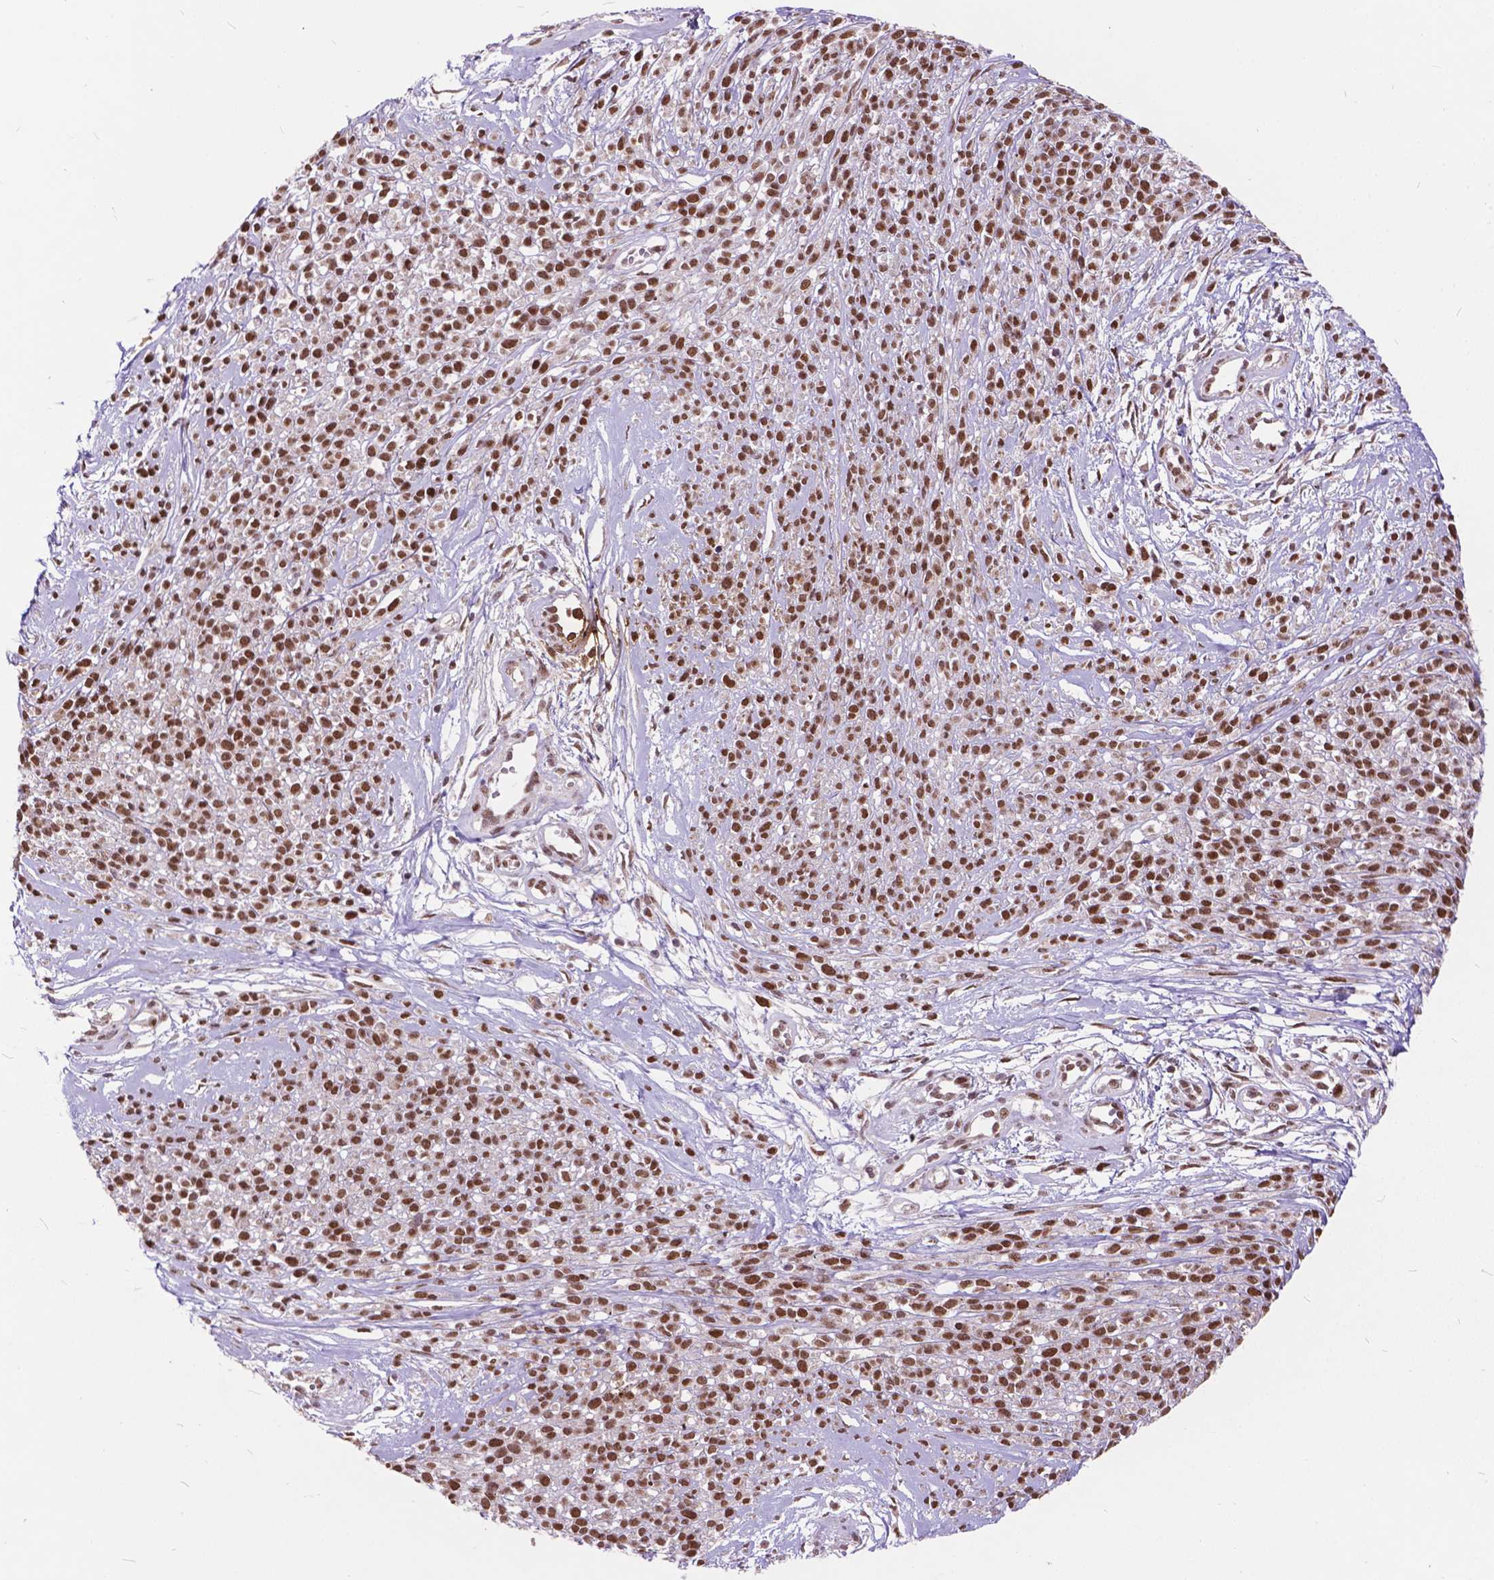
{"staining": {"intensity": "strong", "quantity": ">75%", "location": "nuclear"}, "tissue": "melanoma", "cell_type": "Tumor cells", "image_type": "cancer", "snomed": [{"axis": "morphology", "description": "Malignant melanoma, NOS"}, {"axis": "topography", "description": "Skin"}, {"axis": "topography", "description": "Skin of trunk"}], "caption": "Malignant melanoma stained with a protein marker demonstrates strong staining in tumor cells.", "gene": "MSH2", "patient": {"sex": "male", "age": 74}}